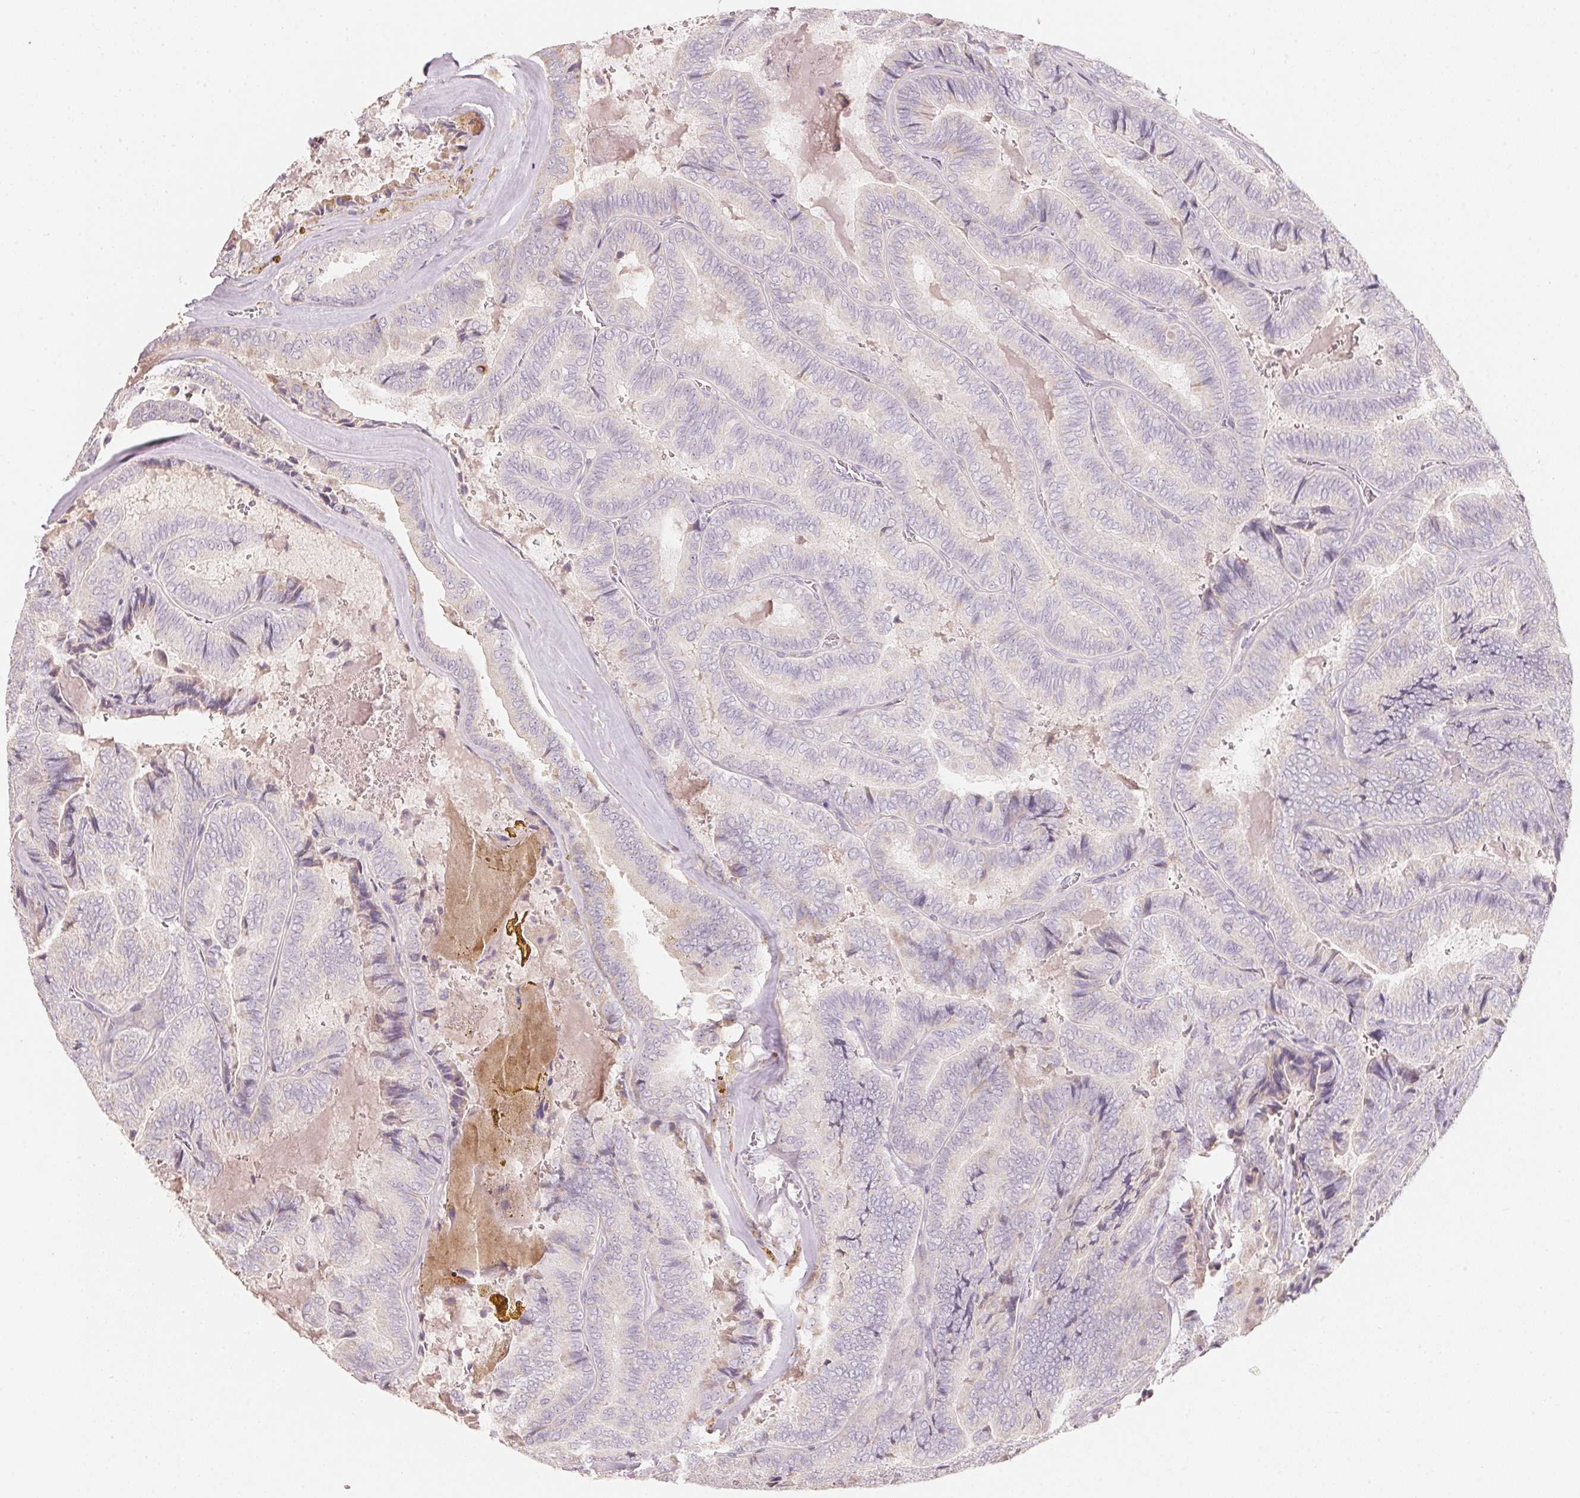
{"staining": {"intensity": "negative", "quantity": "none", "location": "none"}, "tissue": "thyroid cancer", "cell_type": "Tumor cells", "image_type": "cancer", "snomed": [{"axis": "morphology", "description": "Papillary adenocarcinoma, NOS"}, {"axis": "topography", "description": "Thyroid gland"}], "caption": "The IHC micrograph has no significant staining in tumor cells of thyroid papillary adenocarcinoma tissue.", "gene": "TP53AIP1", "patient": {"sex": "female", "age": 75}}